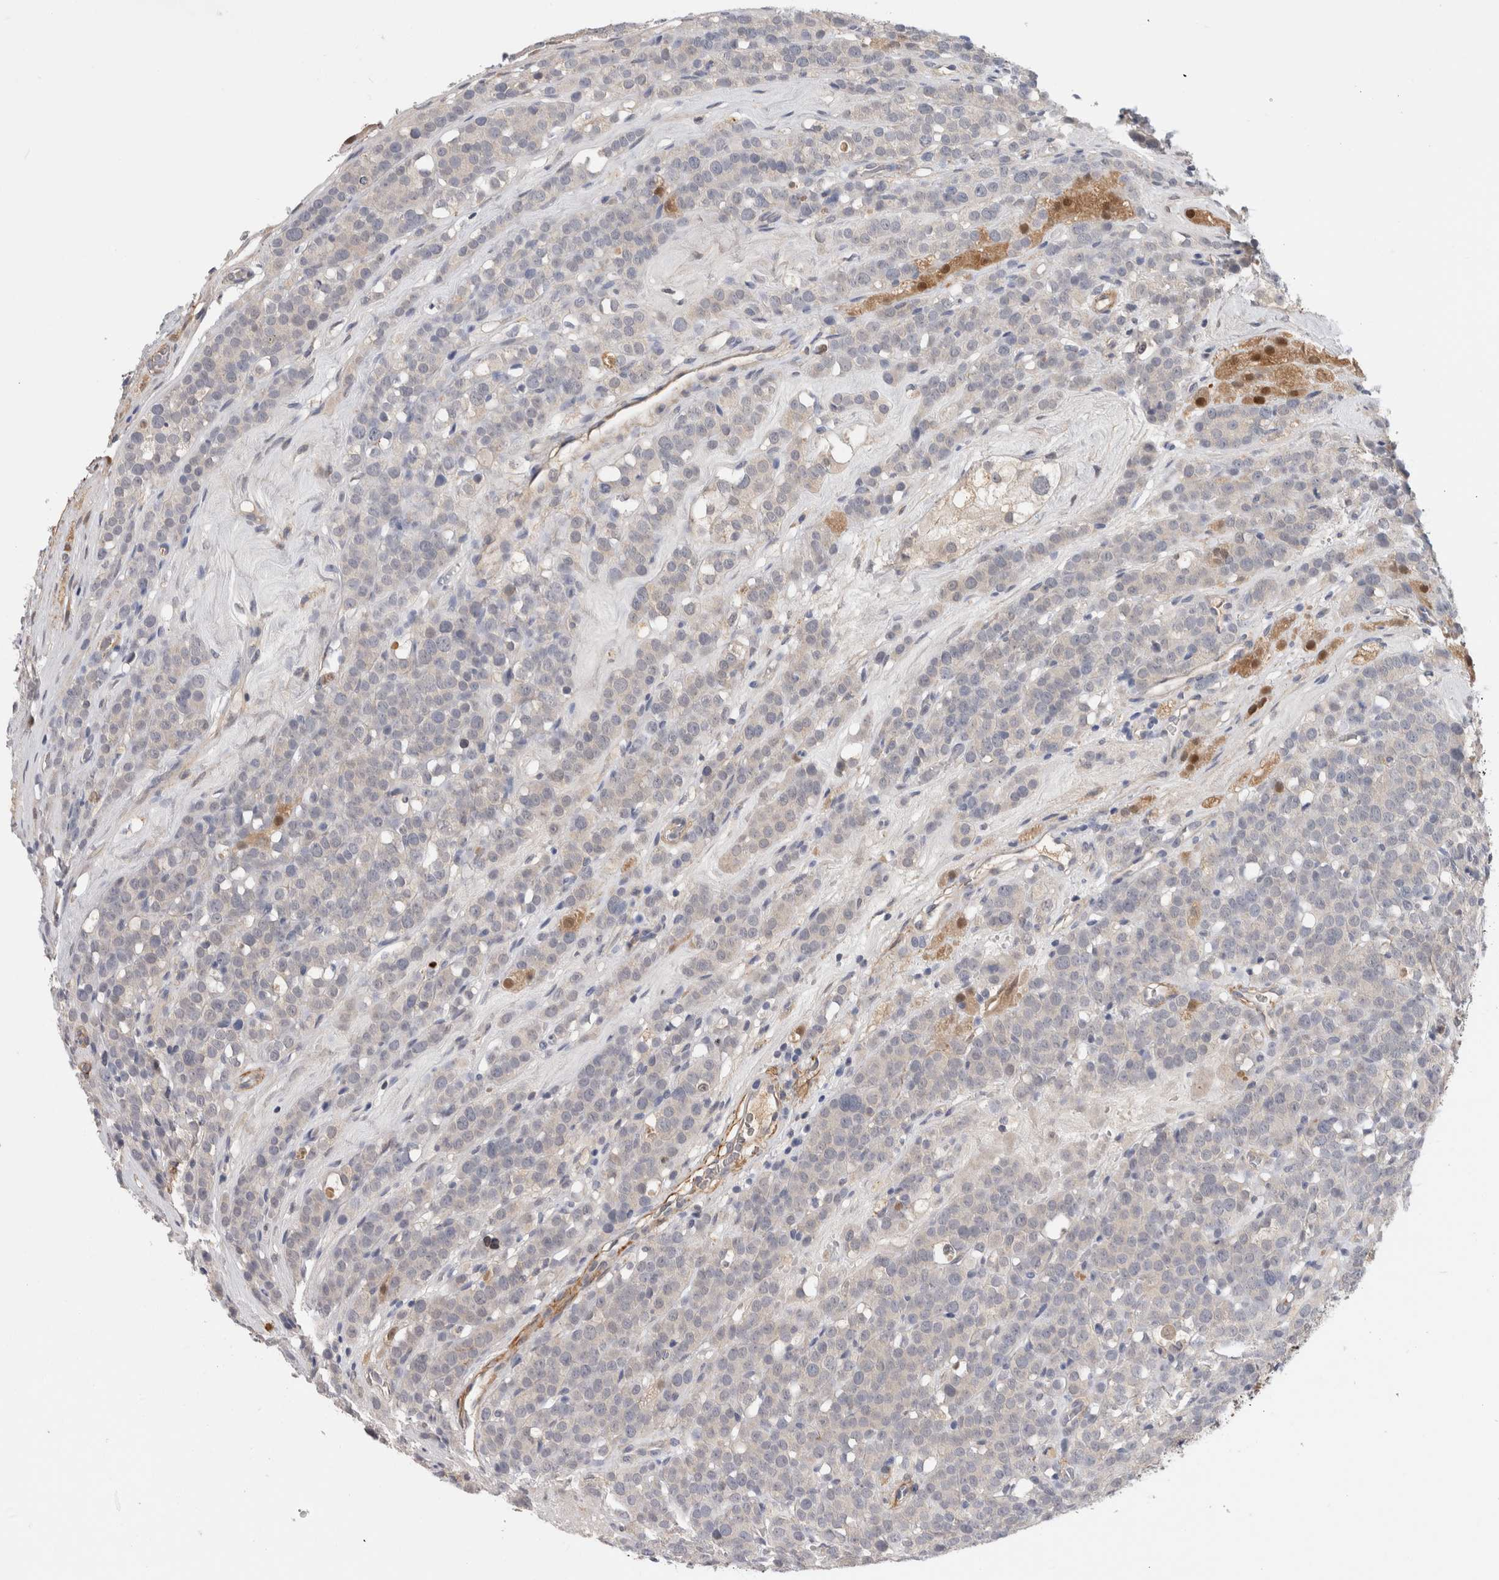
{"staining": {"intensity": "negative", "quantity": "none", "location": "none"}, "tissue": "testis cancer", "cell_type": "Tumor cells", "image_type": "cancer", "snomed": [{"axis": "morphology", "description": "Seminoma, NOS"}, {"axis": "topography", "description": "Testis"}], "caption": "This is an immunohistochemistry (IHC) histopathology image of testis seminoma. There is no expression in tumor cells.", "gene": "PGM1", "patient": {"sex": "male", "age": 71}}